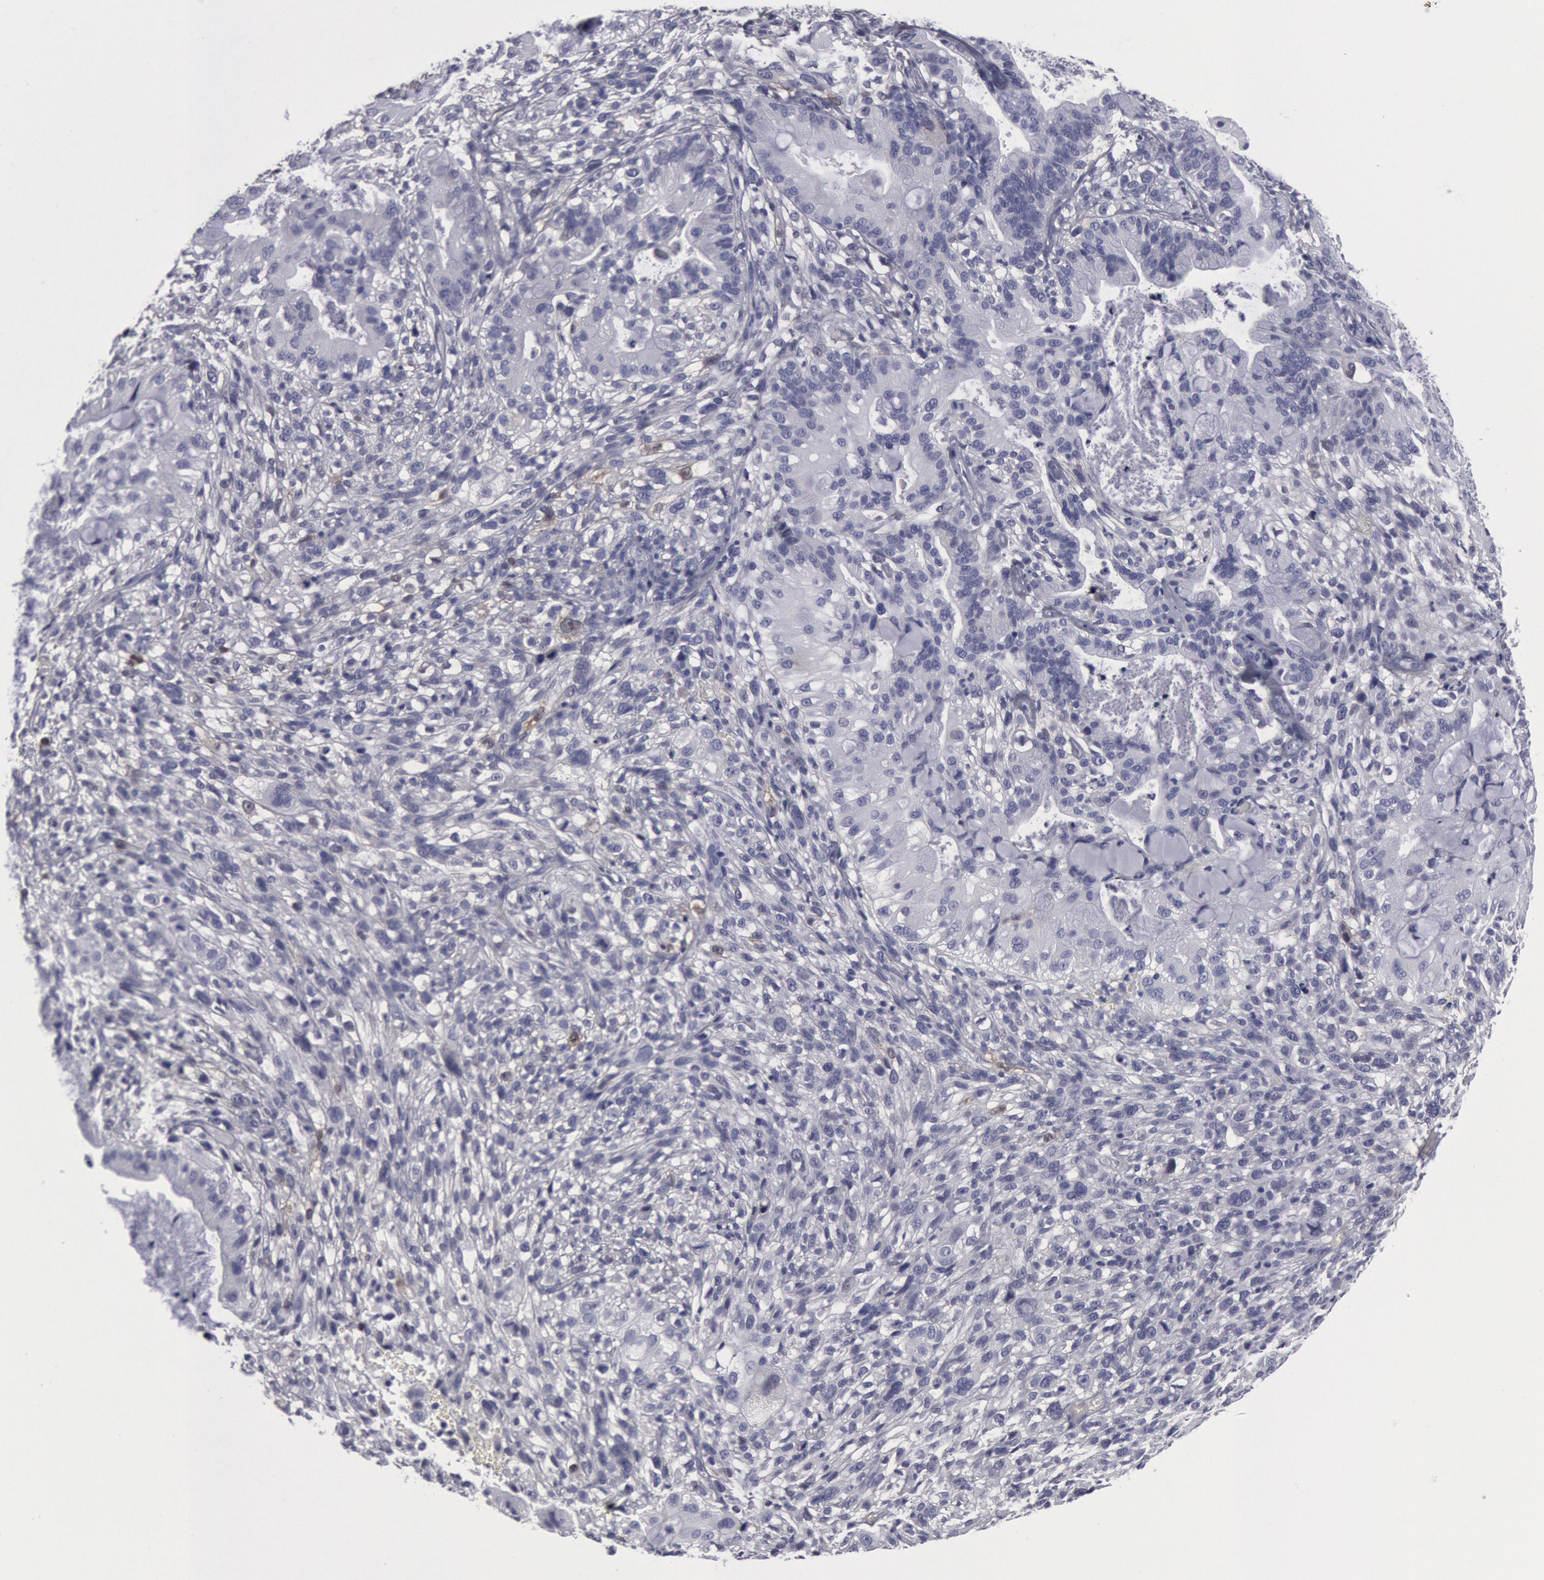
{"staining": {"intensity": "negative", "quantity": "none", "location": "none"}, "tissue": "cervical cancer", "cell_type": "Tumor cells", "image_type": "cancer", "snomed": [{"axis": "morphology", "description": "Adenocarcinoma, NOS"}, {"axis": "topography", "description": "Cervix"}], "caption": "High power microscopy photomicrograph of an immunohistochemistry photomicrograph of cervical adenocarcinoma, revealing no significant staining in tumor cells.", "gene": "FHL1", "patient": {"sex": "female", "age": 41}}